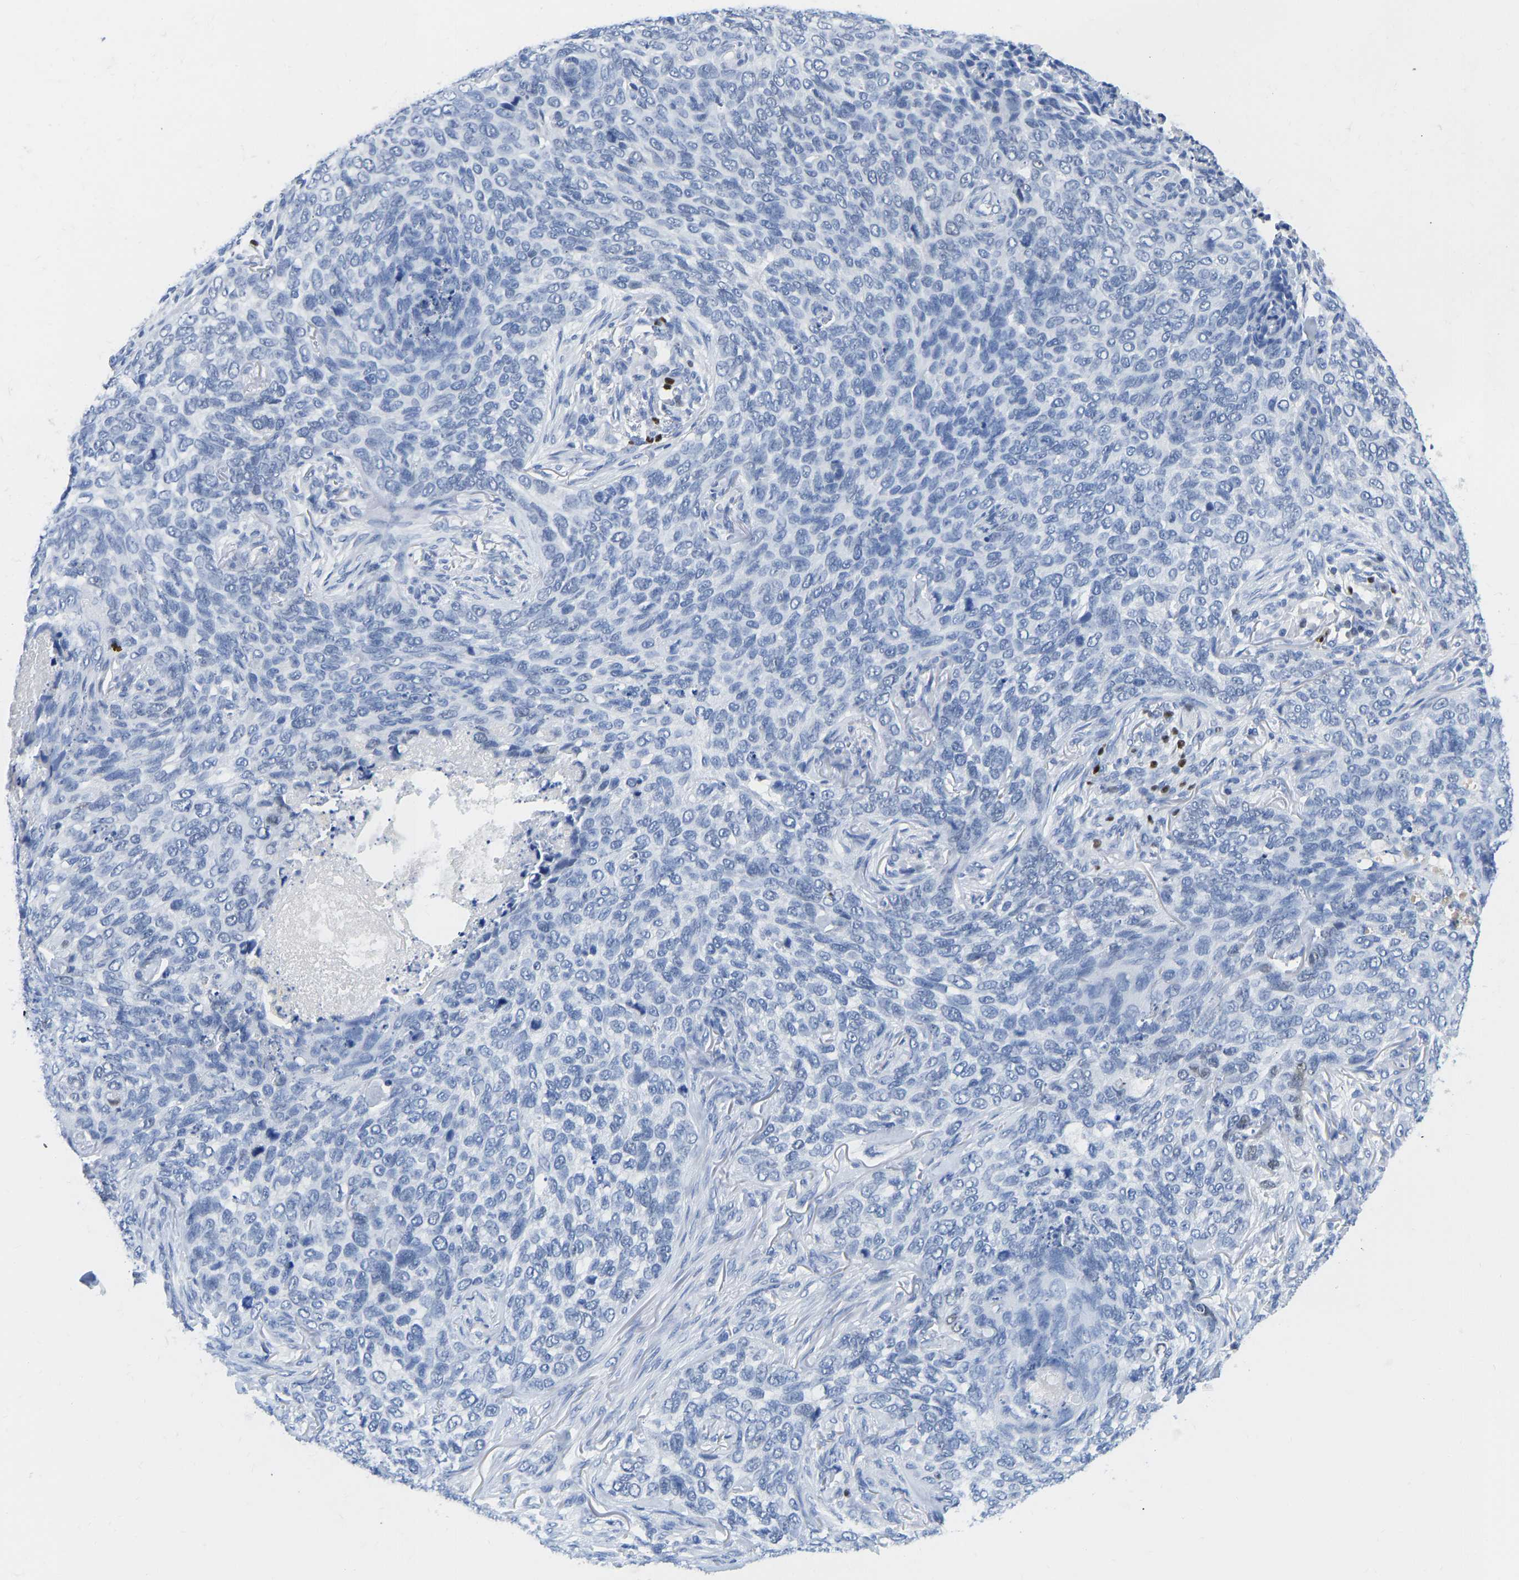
{"staining": {"intensity": "negative", "quantity": "none", "location": "none"}, "tissue": "skin cancer", "cell_type": "Tumor cells", "image_type": "cancer", "snomed": [{"axis": "morphology", "description": "Basal cell carcinoma"}, {"axis": "topography", "description": "Skin"}], "caption": "An image of skin basal cell carcinoma stained for a protein demonstrates no brown staining in tumor cells.", "gene": "TCF7", "patient": {"sex": "female", "age": 64}}